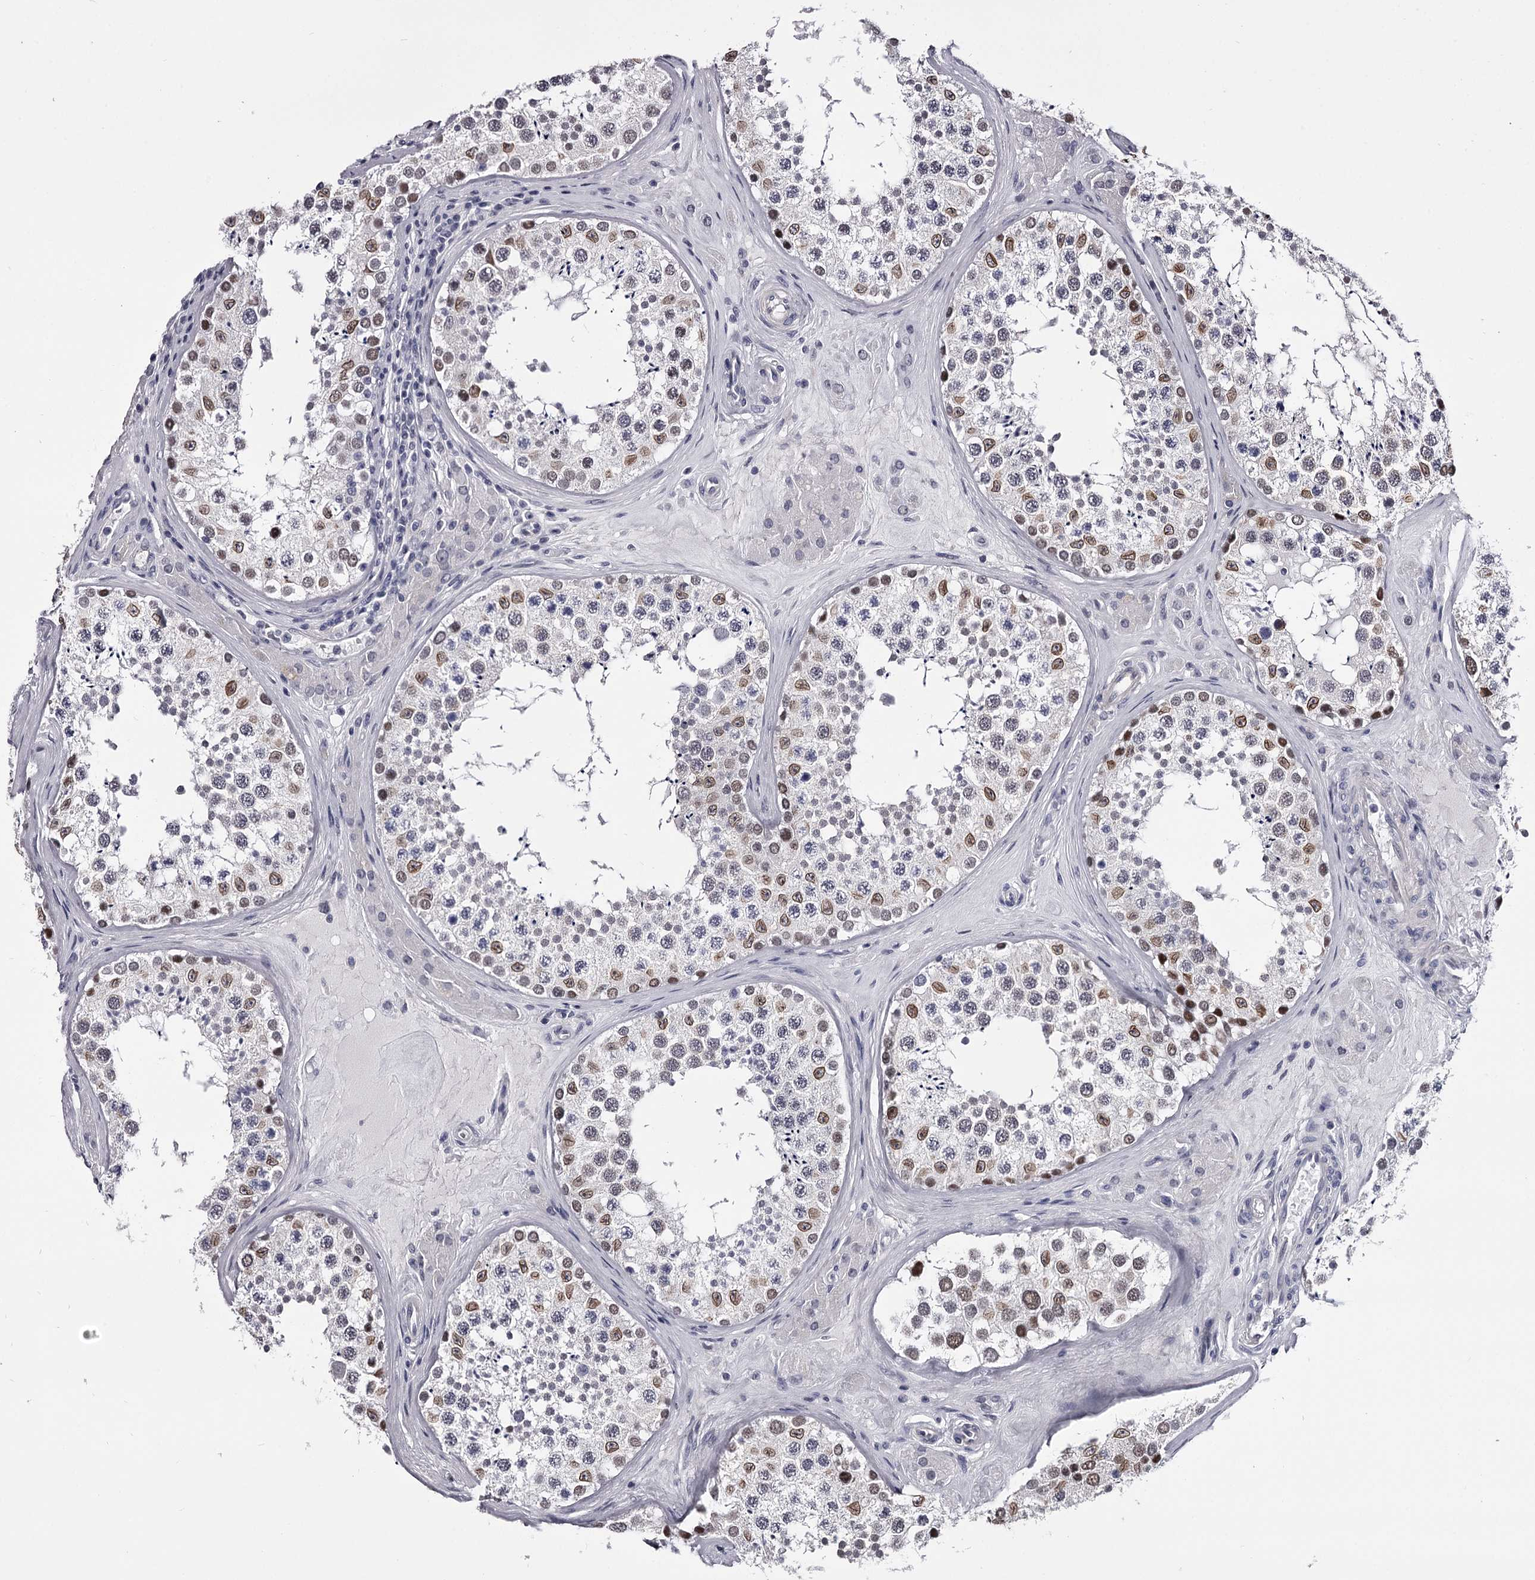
{"staining": {"intensity": "moderate", "quantity": "<25%", "location": "nuclear"}, "tissue": "testis", "cell_type": "Cells in seminiferous ducts", "image_type": "normal", "snomed": [{"axis": "morphology", "description": "Normal tissue, NOS"}, {"axis": "topography", "description": "Testis"}], "caption": "The image reveals a brown stain indicating the presence of a protein in the nuclear of cells in seminiferous ducts in testis.", "gene": "OVOL2", "patient": {"sex": "male", "age": 46}}